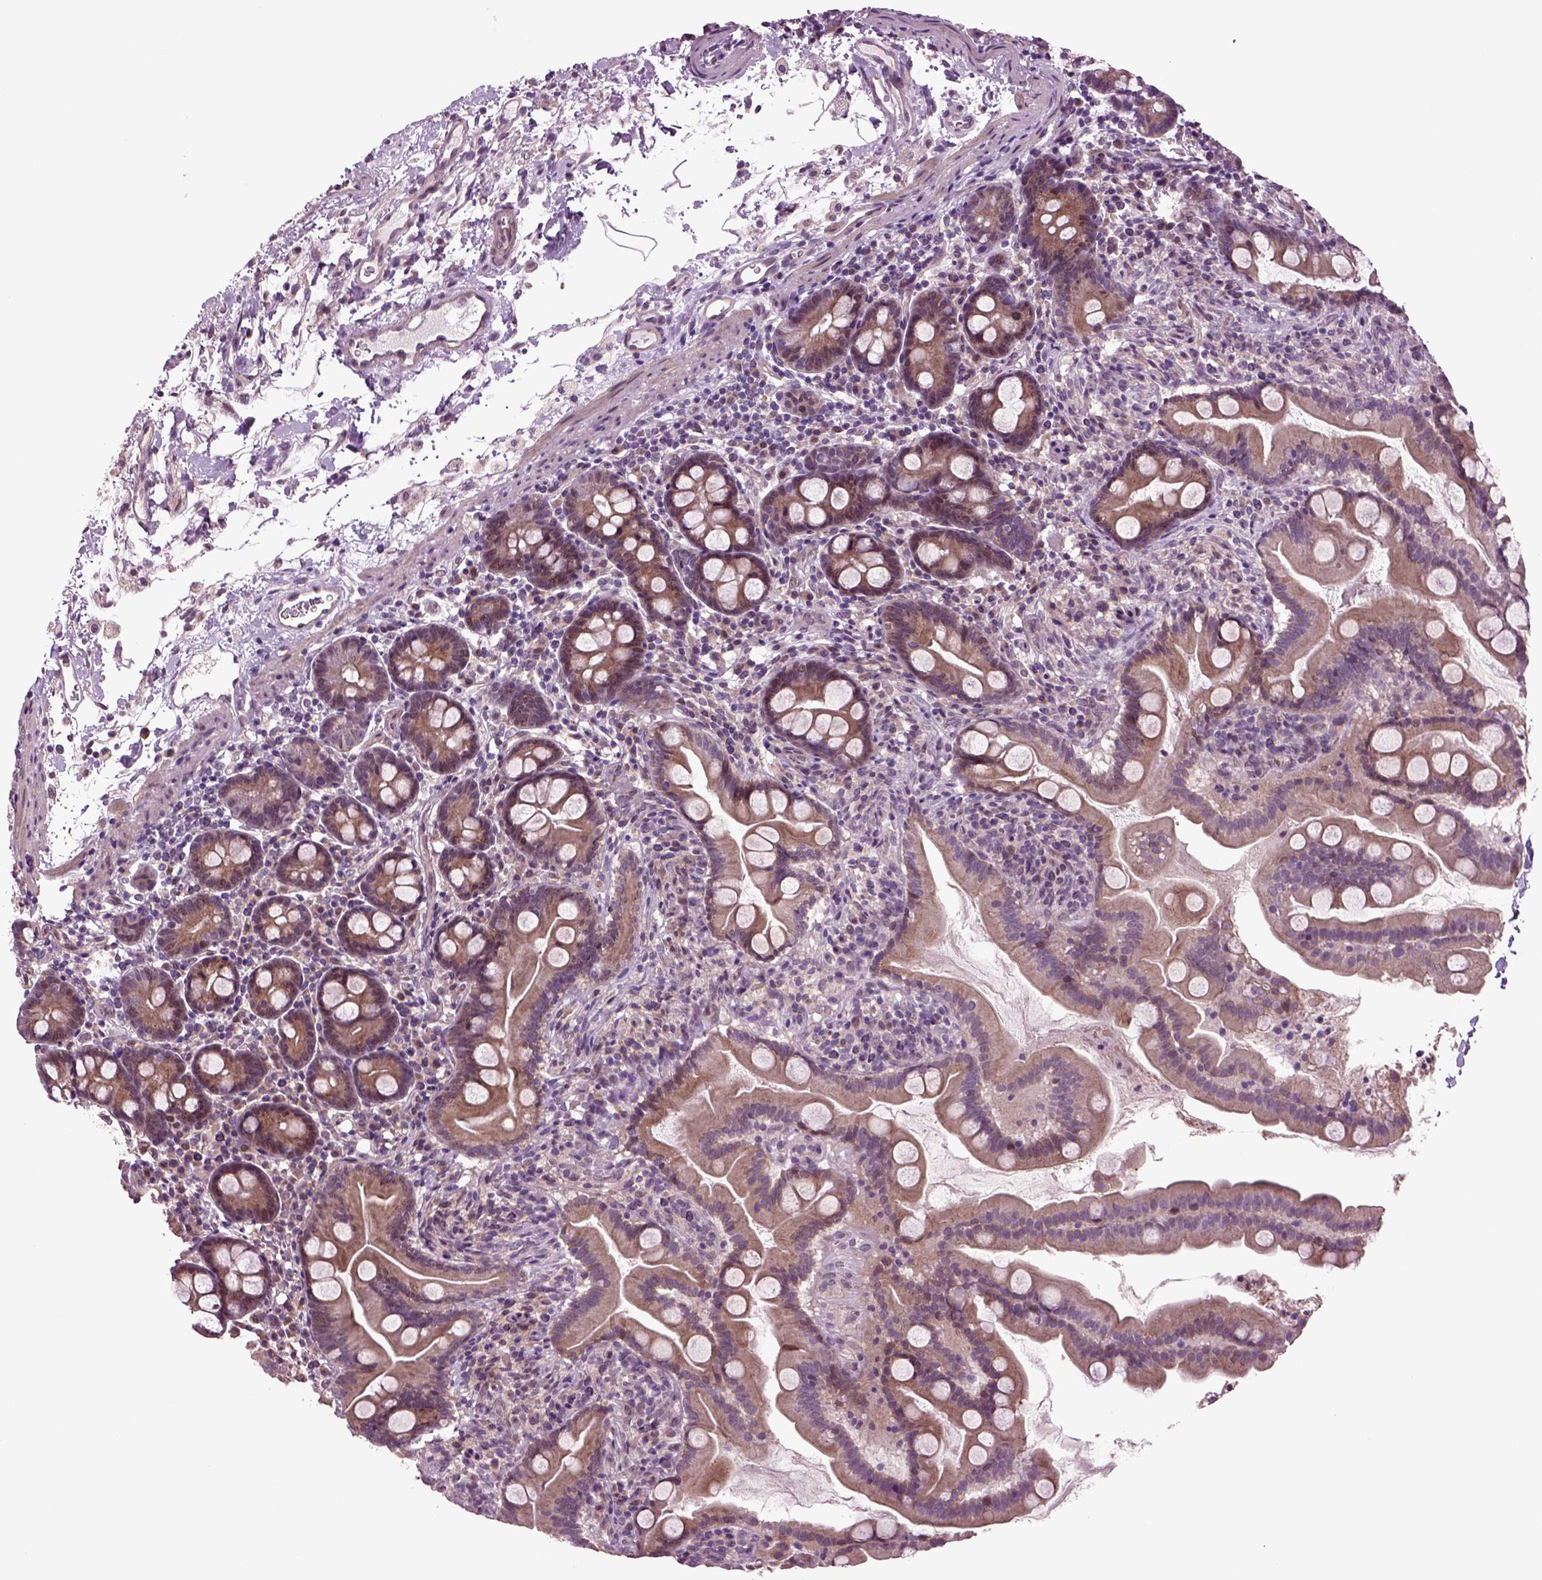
{"staining": {"intensity": "moderate", "quantity": ">75%", "location": "cytoplasmic/membranous"}, "tissue": "small intestine", "cell_type": "Glandular cells", "image_type": "normal", "snomed": [{"axis": "morphology", "description": "Normal tissue, NOS"}, {"axis": "topography", "description": "Small intestine"}], "caption": "Protein analysis of unremarkable small intestine reveals moderate cytoplasmic/membranous positivity in approximately >75% of glandular cells.", "gene": "HAGHL", "patient": {"sex": "female", "age": 44}}